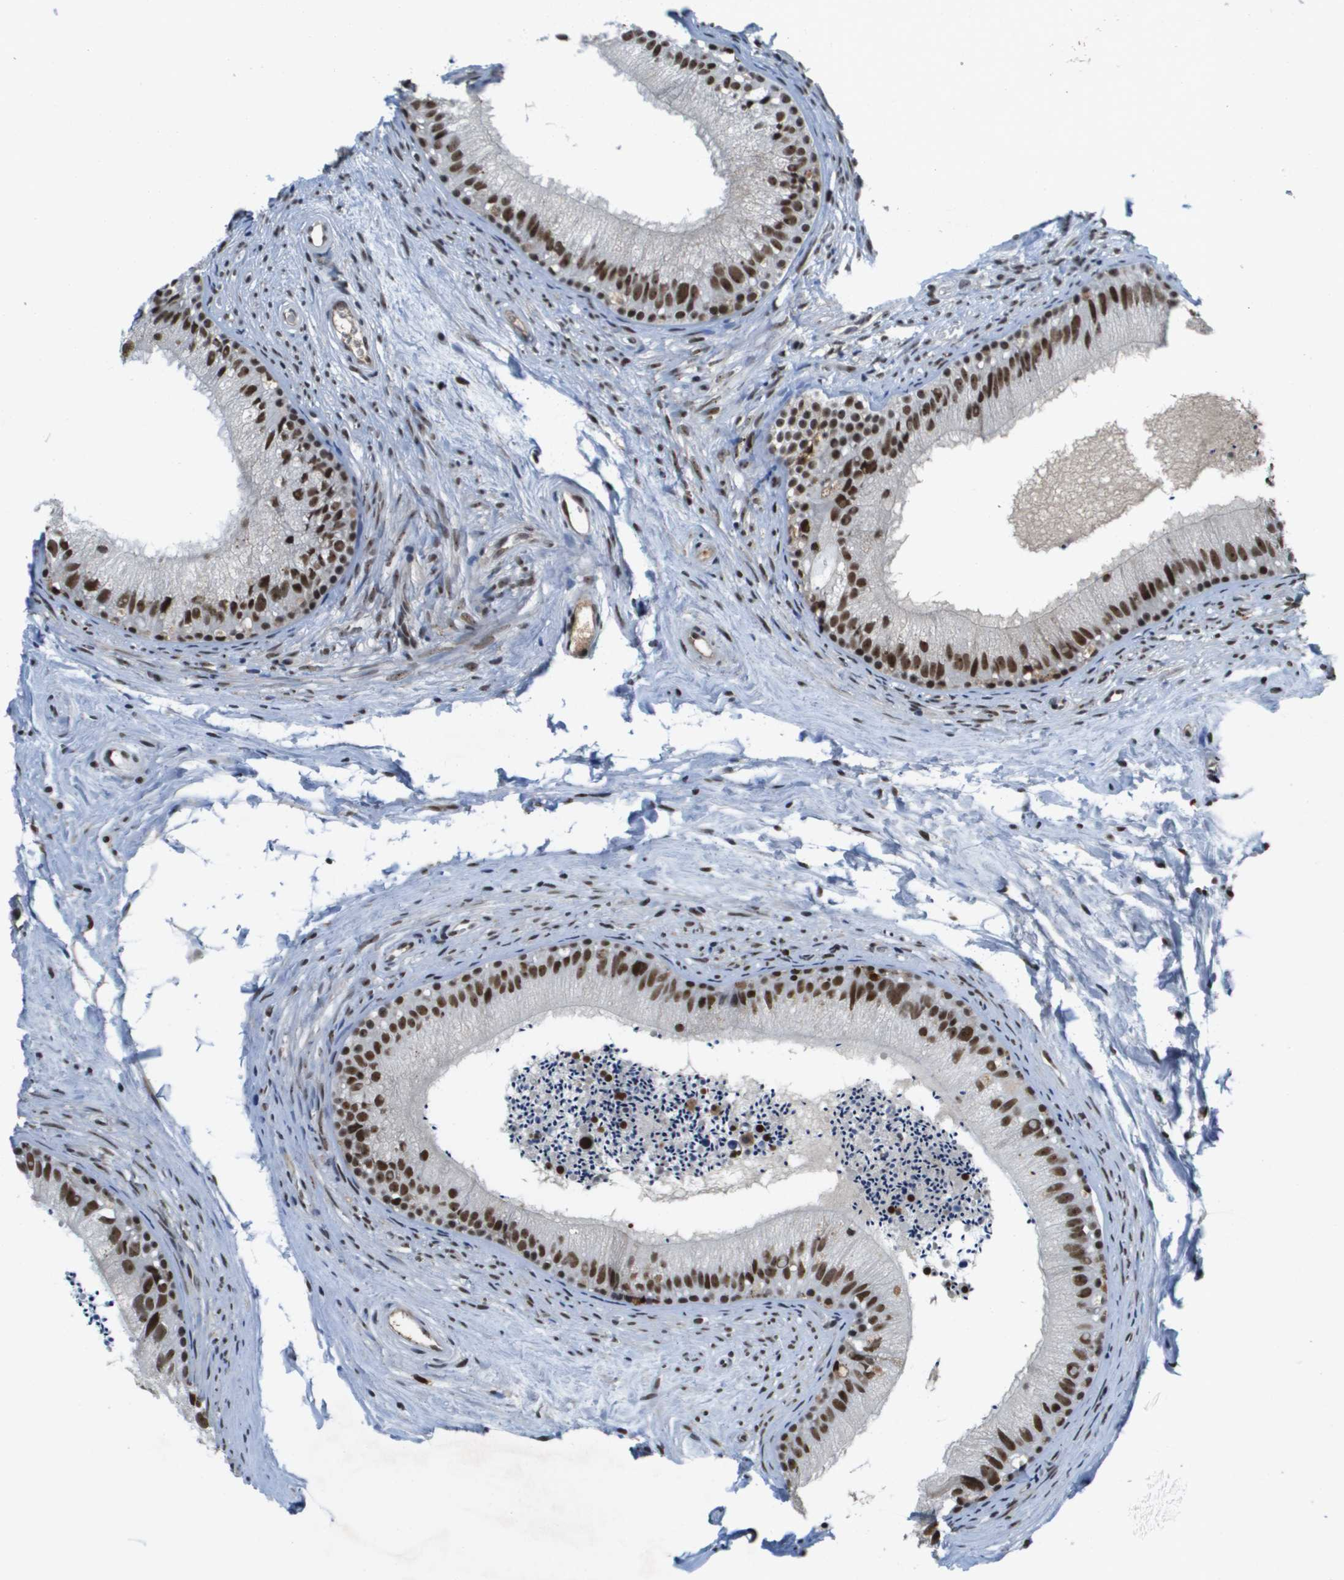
{"staining": {"intensity": "strong", "quantity": ">75%", "location": "nuclear"}, "tissue": "epididymis", "cell_type": "Glandular cells", "image_type": "normal", "snomed": [{"axis": "morphology", "description": "Normal tissue, NOS"}, {"axis": "topography", "description": "Epididymis"}], "caption": "Protein staining by immunohistochemistry reveals strong nuclear staining in approximately >75% of glandular cells in benign epididymis.", "gene": "EP400", "patient": {"sex": "male", "age": 56}}